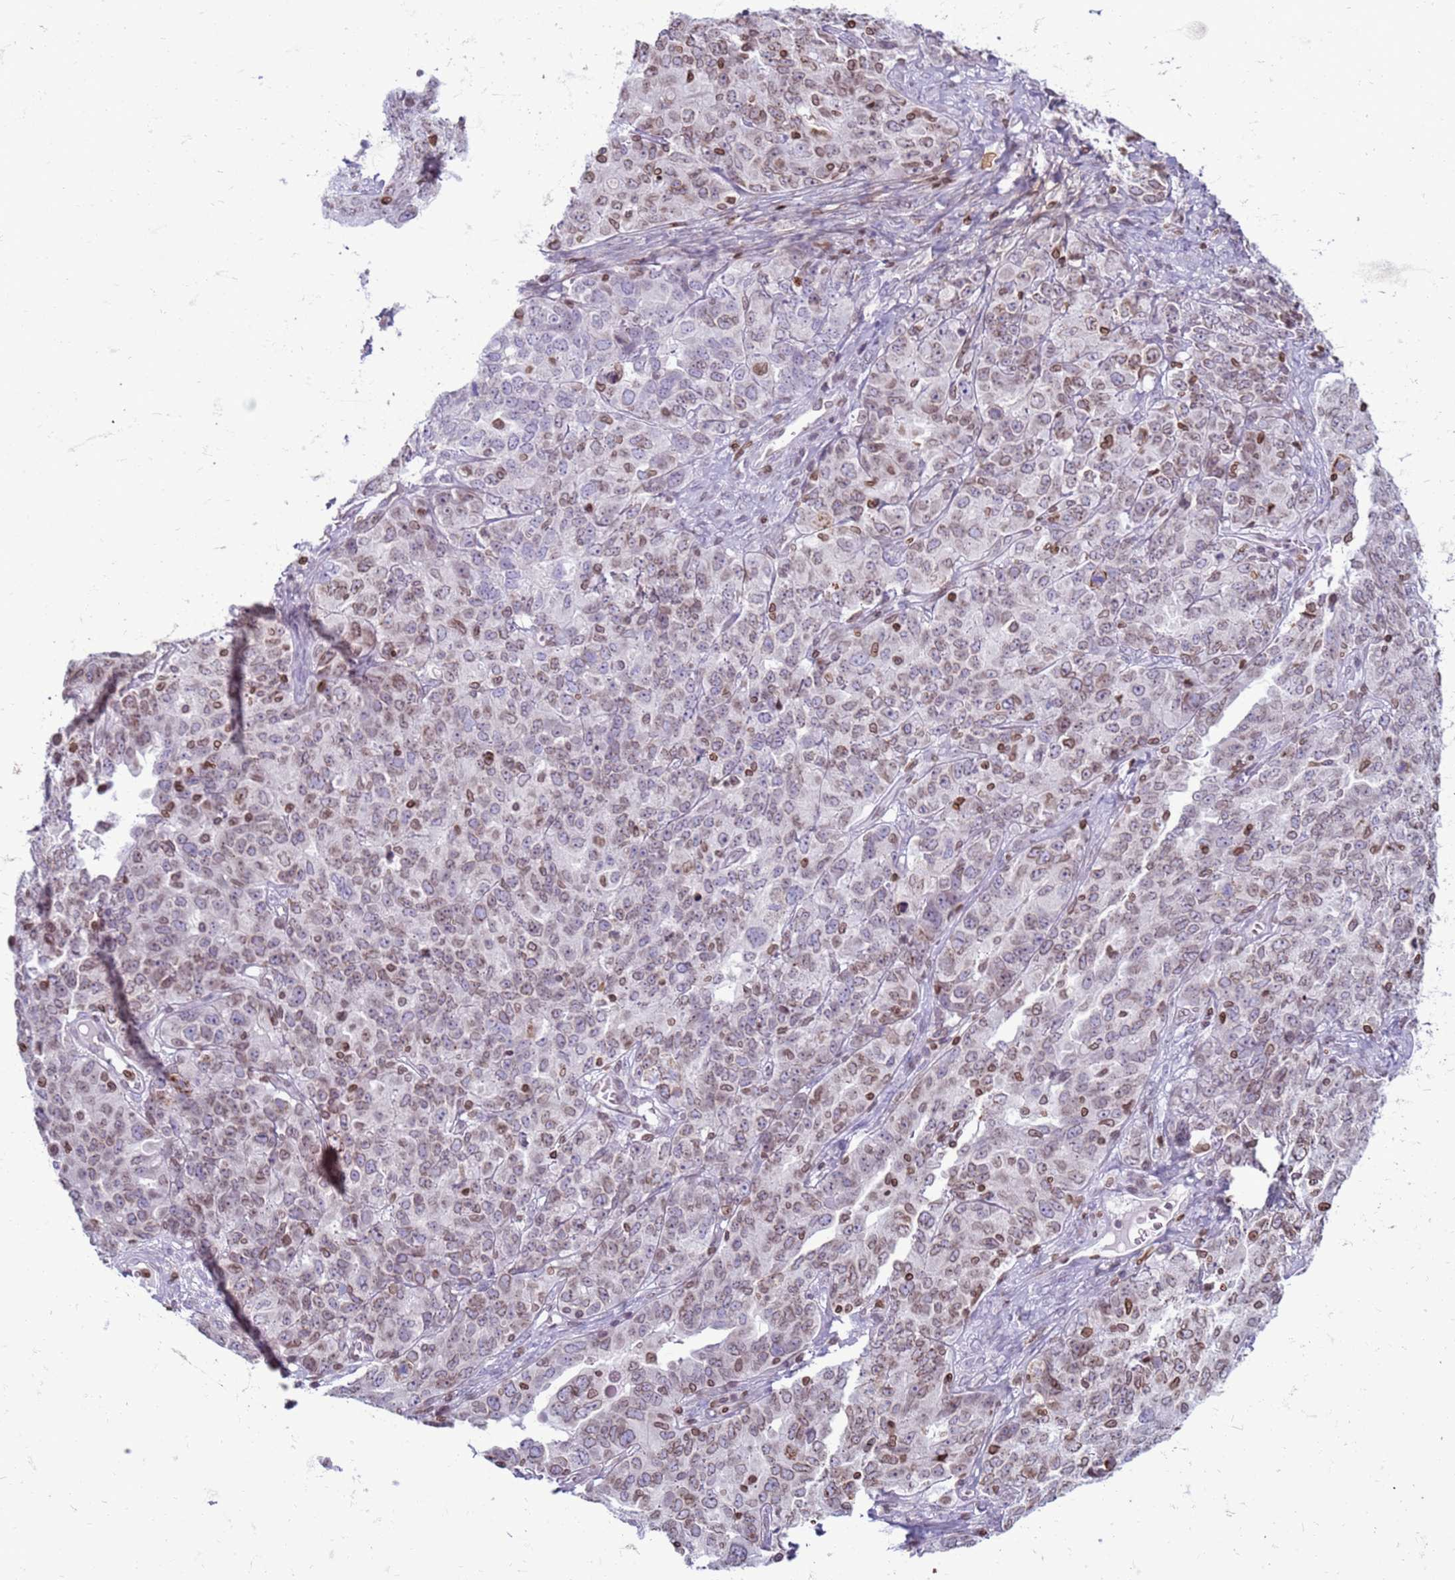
{"staining": {"intensity": "moderate", "quantity": "<25%", "location": "cytoplasmic/membranous,nuclear"}, "tissue": "ovarian cancer", "cell_type": "Tumor cells", "image_type": "cancer", "snomed": [{"axis": "morphology", "description": "Carcinoma, endometroid"}, {"axis": "topography", "description": "Ovary"}], "caption": "Moderate cytoplasmic/membranous and nuclear positivity for a protein is identified in about <25% of tumor cells of ovarian cancer using immunohistochemistry (IHC).", "gene": "METTL25B", "patient": {"sex": "female", "age": 62}}